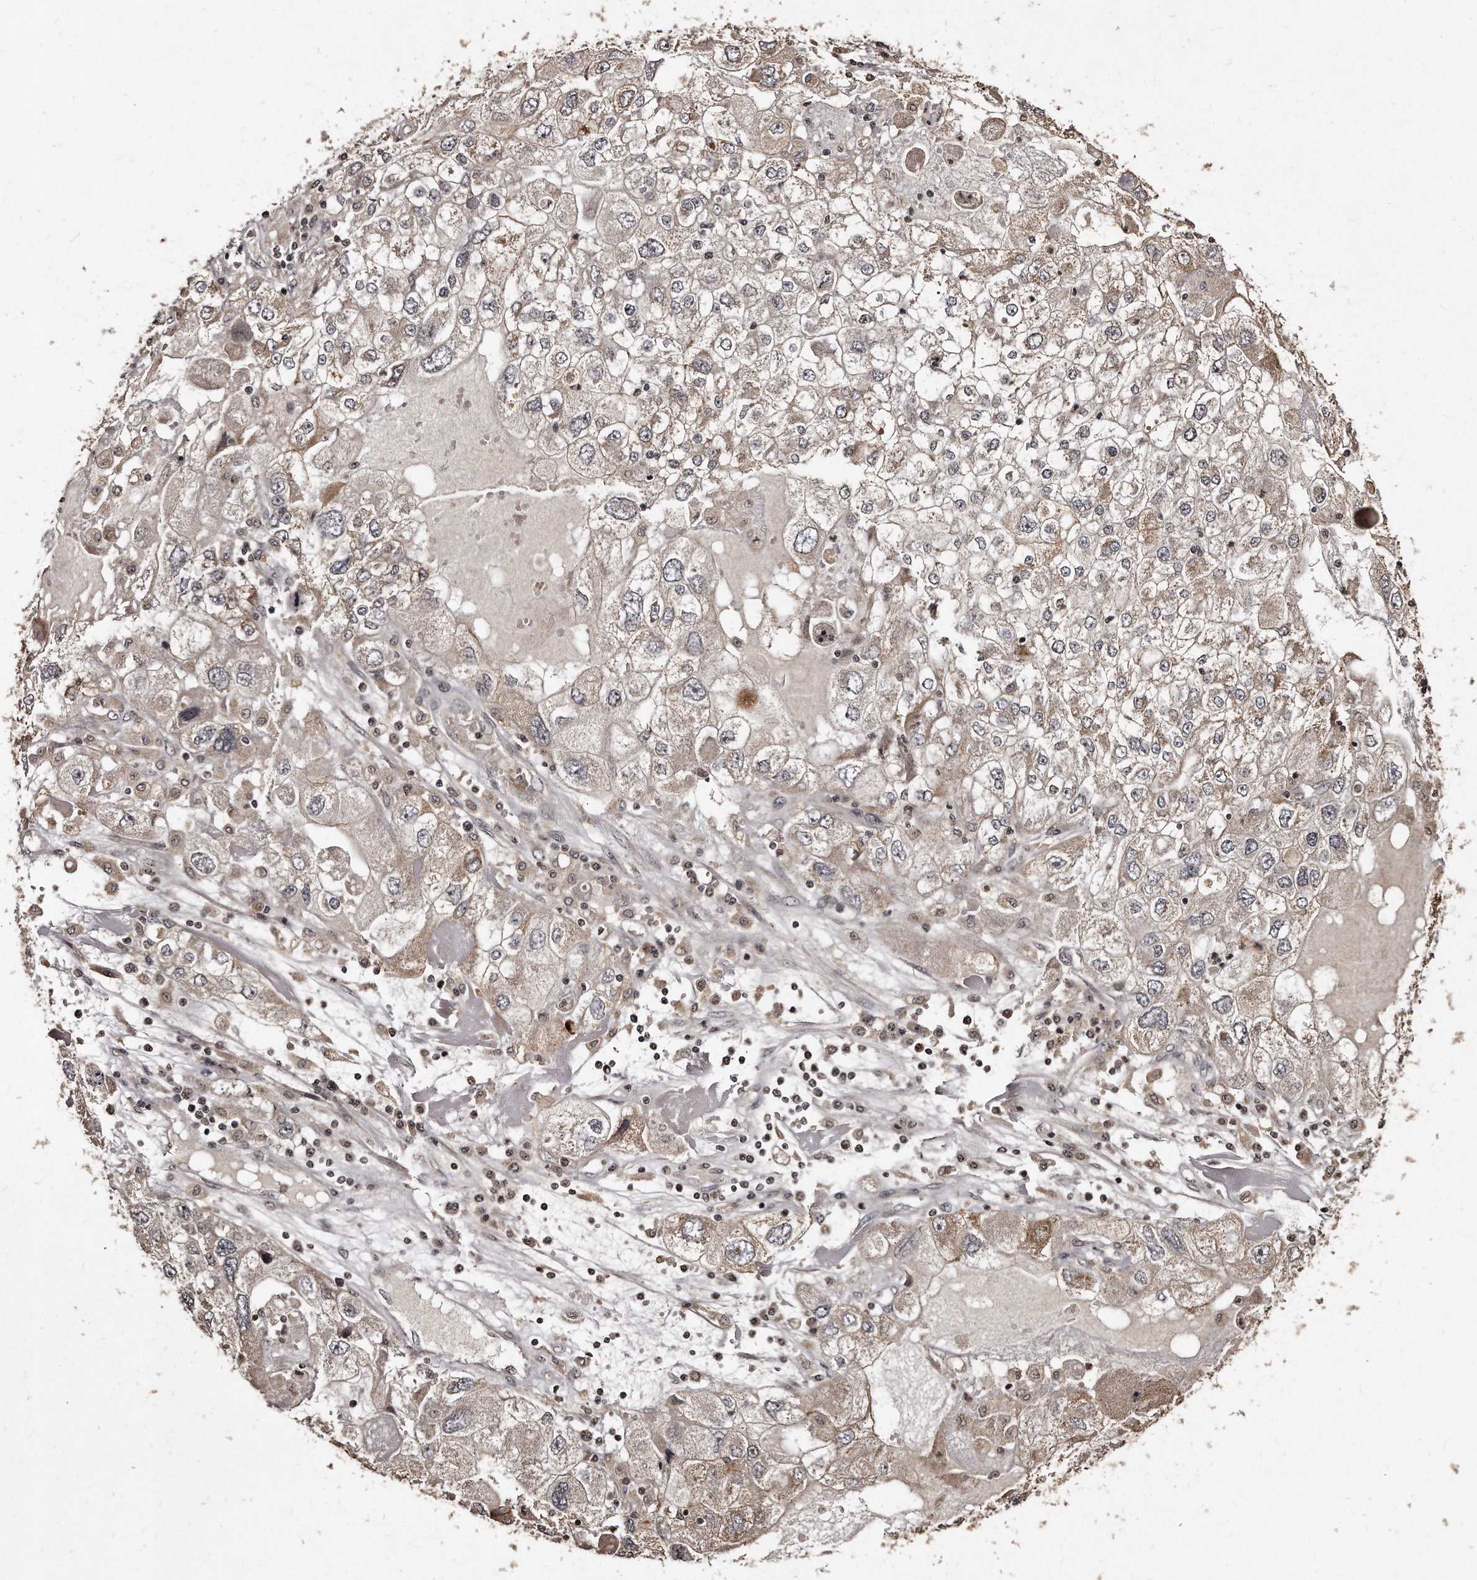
{"staining": {"intensity": "weak", "quantity": "<25%", "location": "cytoplasmic/membranous"}, "tissue": "endometrial cancer", "cell_type": "Tumor cells", "image_type": "cancer", "snomed": [{"axis": "morphology", "description": "Adenocarcinoma, NOS"}, {"axis": "topography", "description": "Endometrium"}], "caption": "Protein analysis of endometrial cancer (adenocarcinoma) exhibits no significant positivity in tumor cells. (DAB immunohistochemistry (IHC) visualized using brightfield microscopy, high magnification).", "gene": "TSHR", "patient": {"sex": "female", "age": 49}}